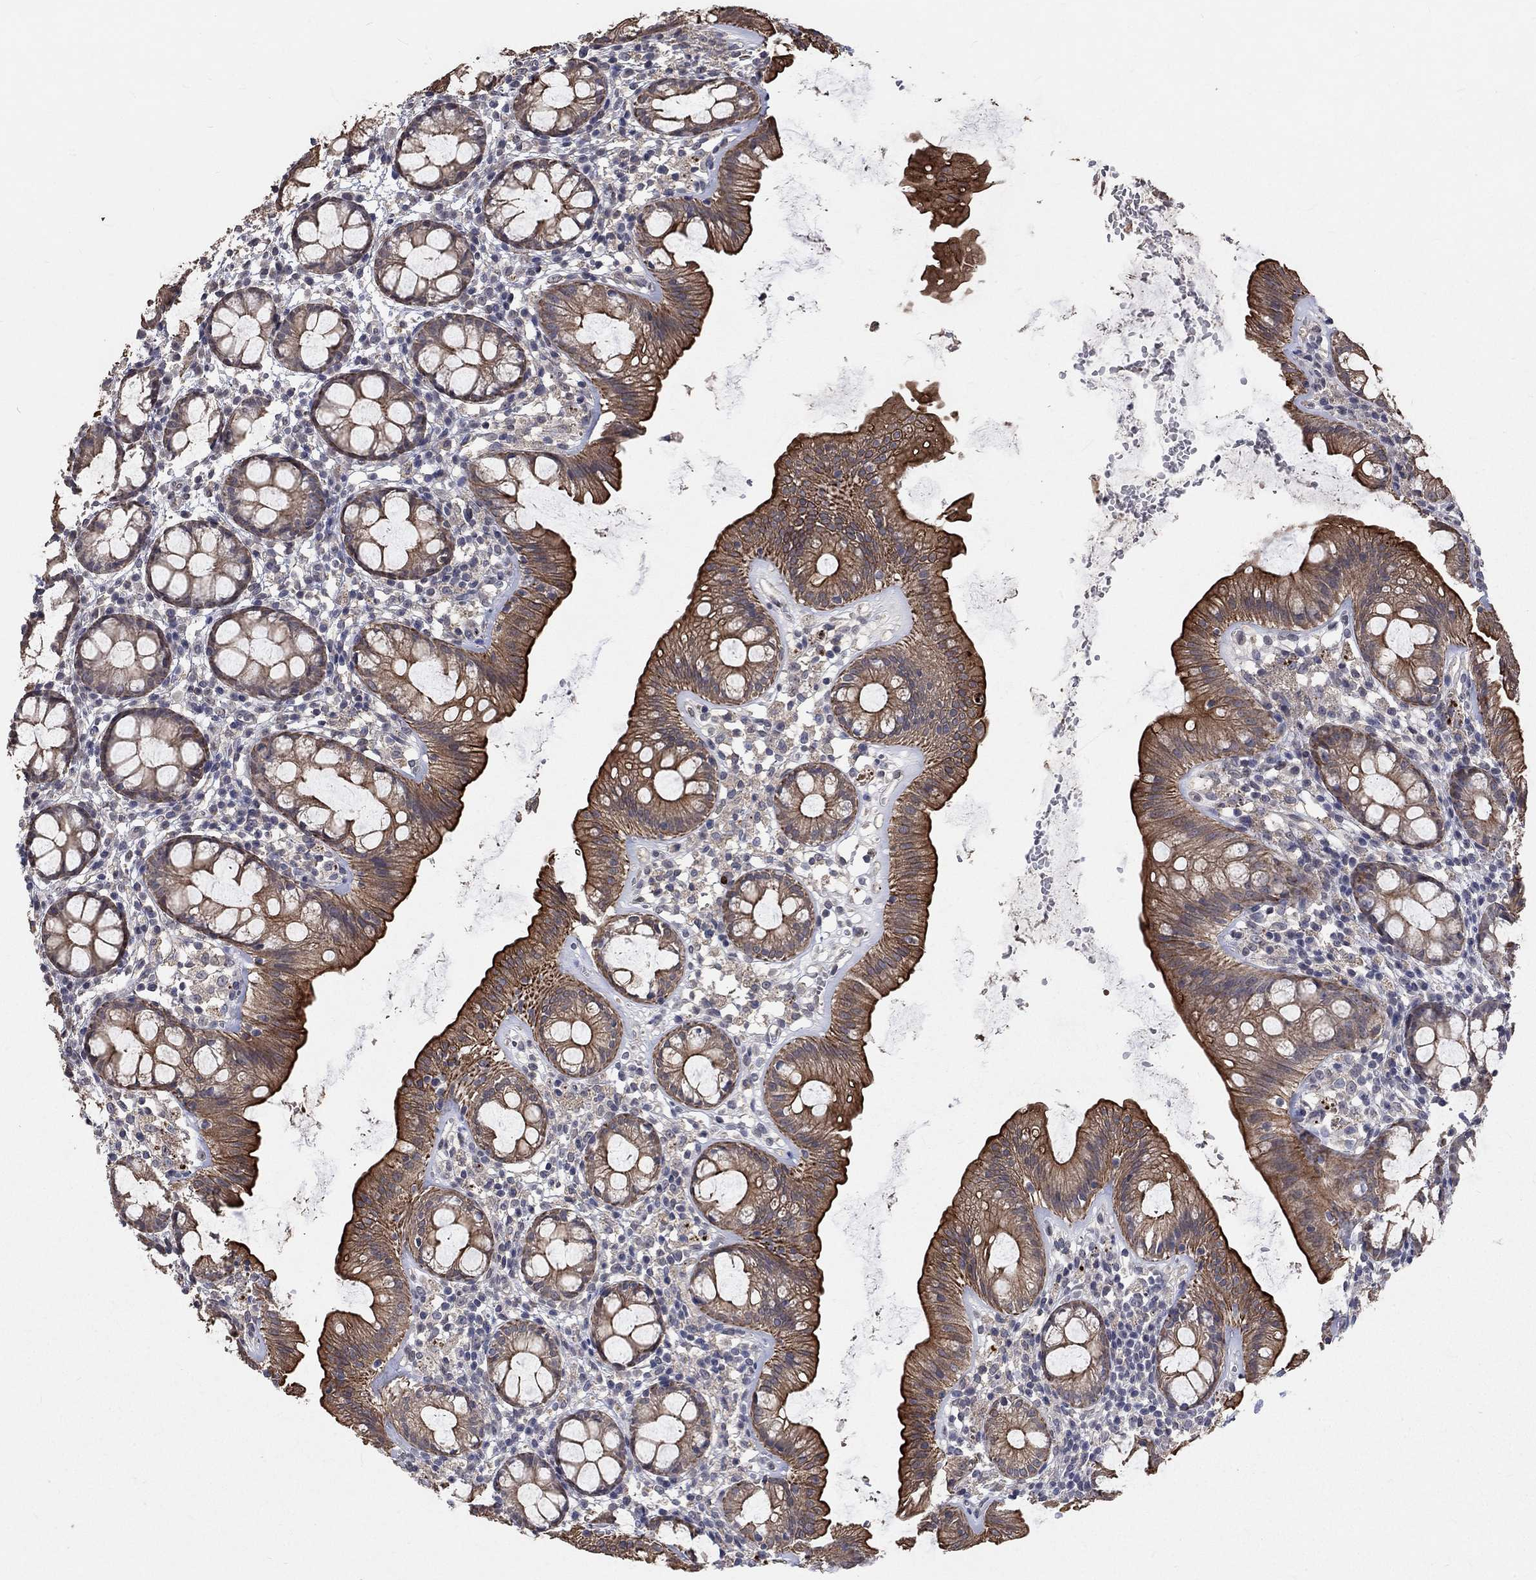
{"staining": {"intensity": "moderate", "quantity": ">75%", "location": "cytoplasmic/membranous"}, "tissue": "rectum", "cell_type": "Glandular cells", "image_type": "normal", "snomed": [{"axis": "morphology", "description": "Normal tissue, NOS"}, {"axis": "topography", "description": "Rectum"}], "caption": "Approximately >75% of glandular cells in unremarkable rectum reveal moderate cytoplasmic/membranous protein staining as visualized by brown immunohistochemical staining.", "gene": "CHST5", "patient": {"sex": "male", "age": 57}}